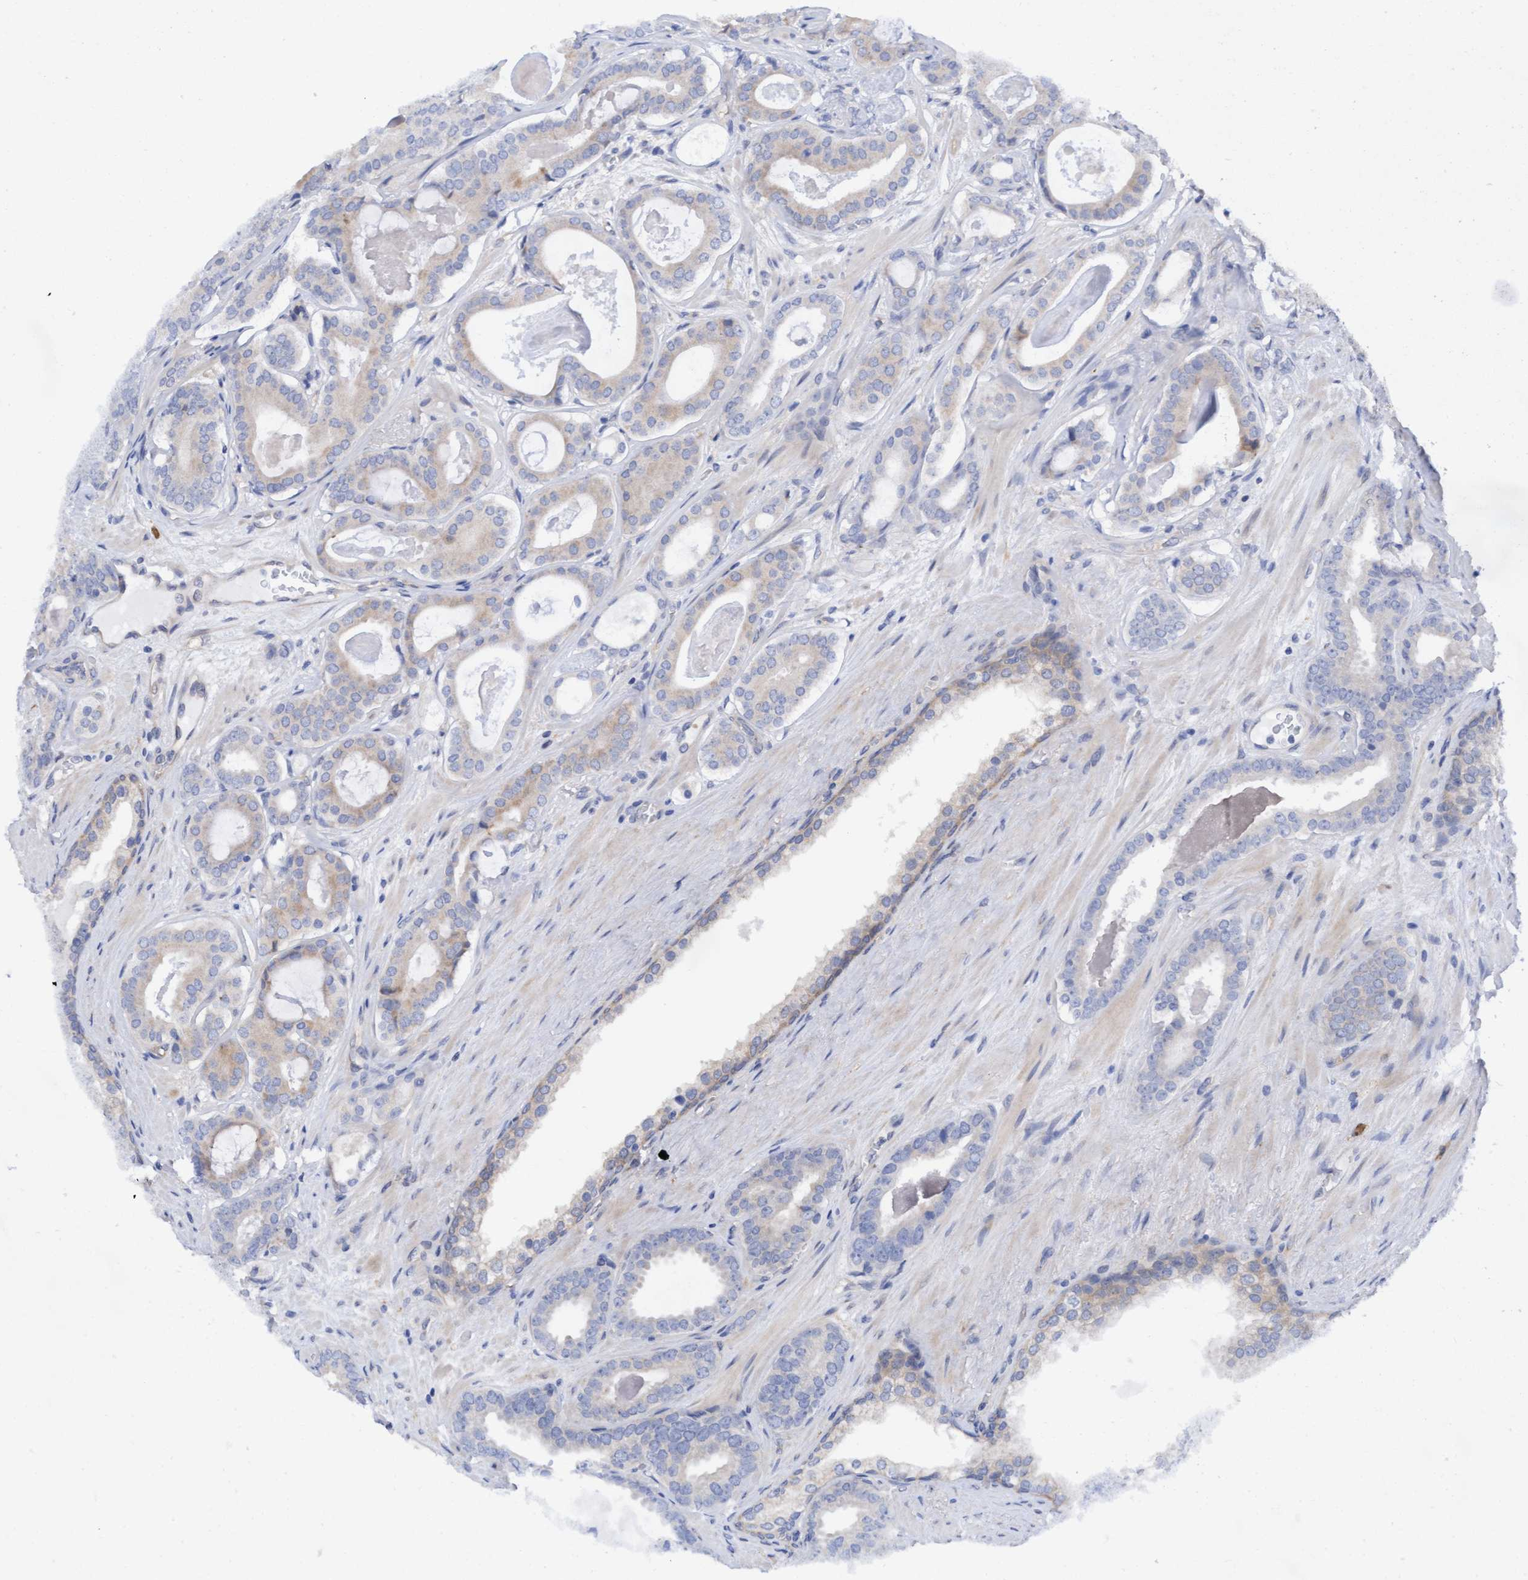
{"staining": {"intensity": "weak", "quantity": "<25%", "location": "cytoplasmic/membranous"}, "tissue": "prostate cancer", "cell_type": "Tumor cells", "image_type": "cancer", "snomed": [{"axis": "morphology", "description": "Adenocarcinoma, High grade"}, {"axis": "topography", "description": "Prostate"}], "caption": "DAB (3,3'-diaminobenzidine) immunohistochemical staining of prostate cancer shows no significant positivity in tumor cells.", "gene": "PLCD1", "patient": {"sex": "male", "age": 60}}